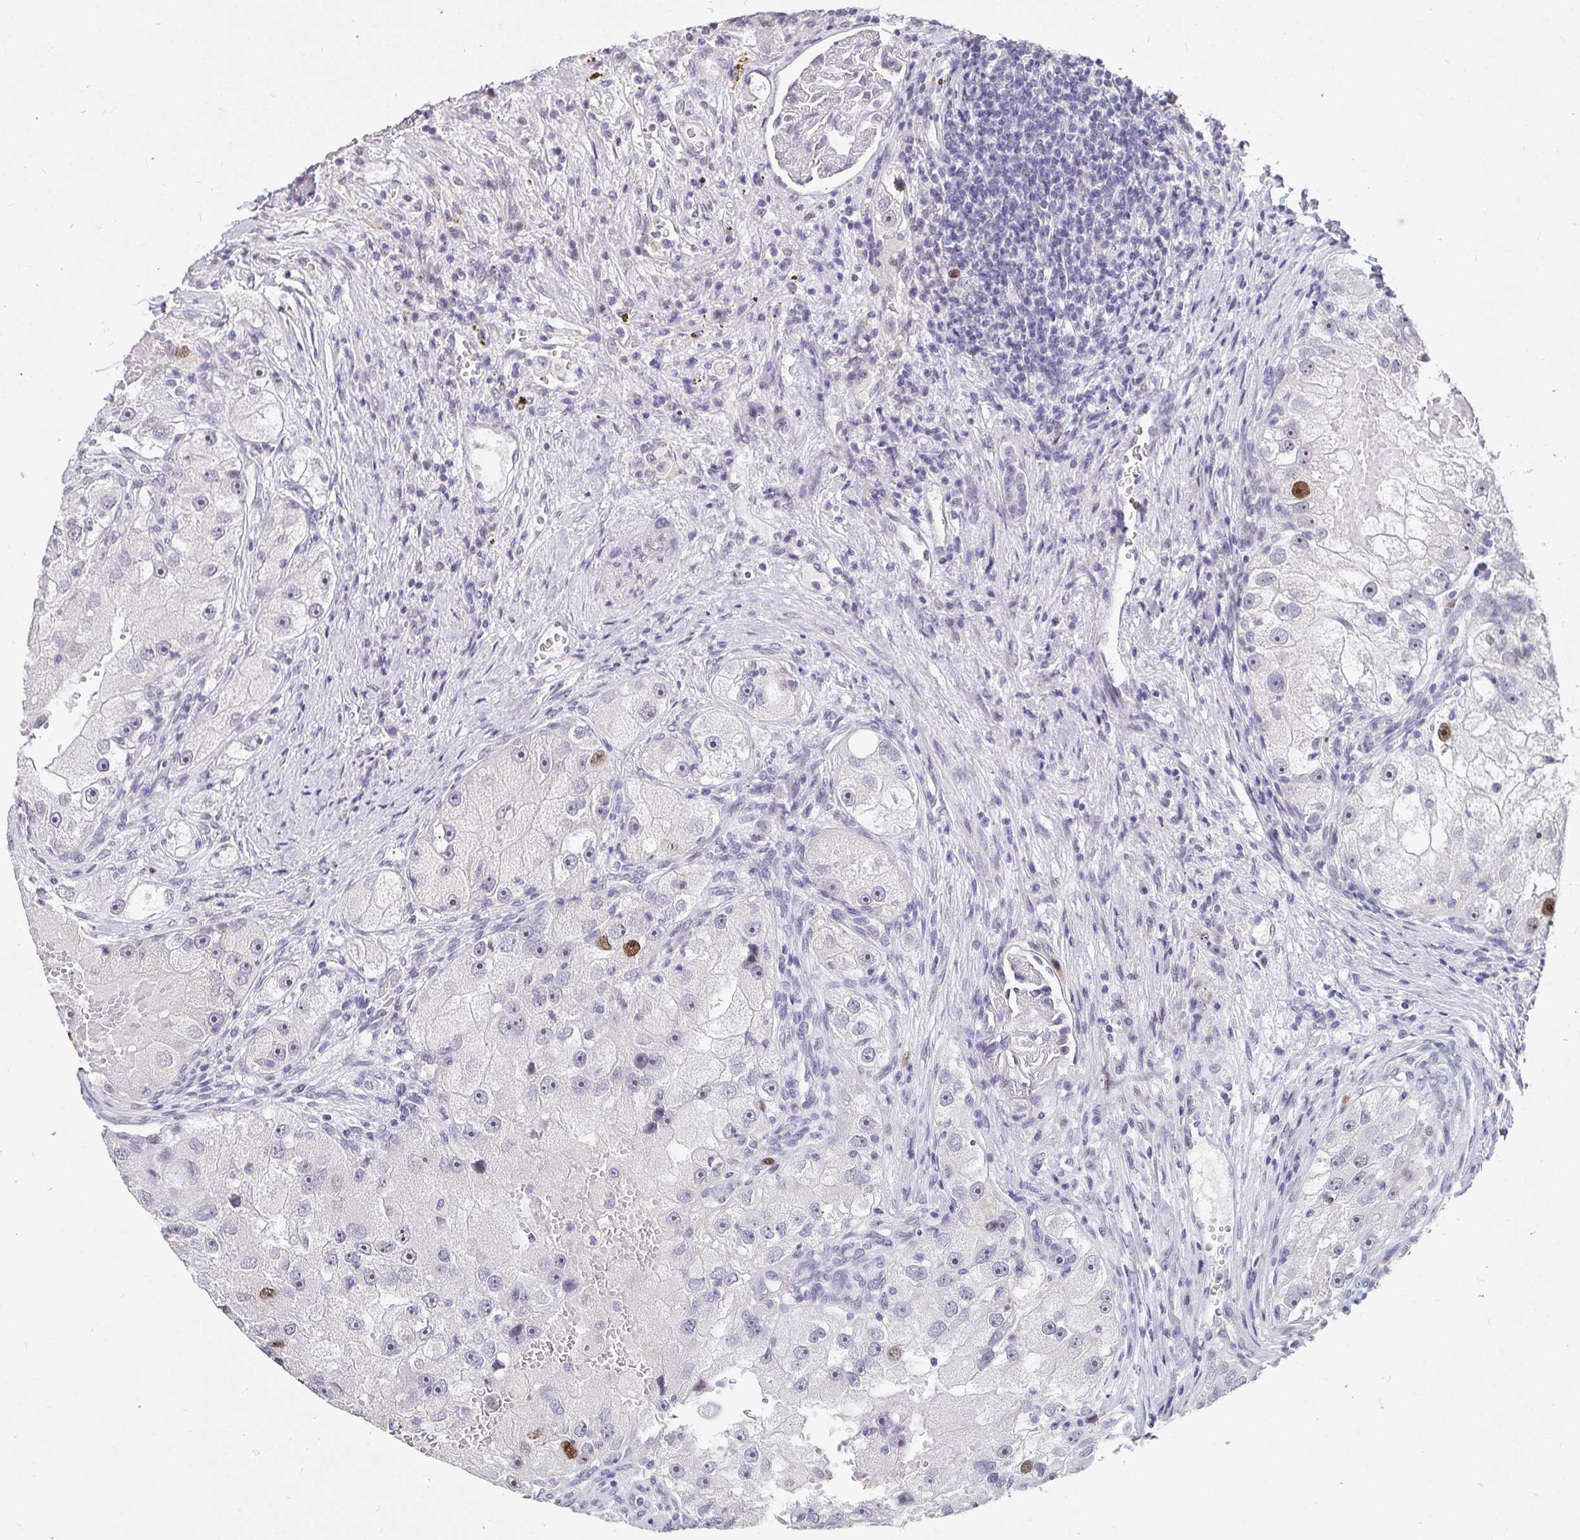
{"staining": {"intensity": "moderate", "quantity": "<25%", "location": "nuclear"}, "tissue": "renal cancer", "cell_type": "Tumor cells", "image_type": "cancer", "snomed": [{"axis": "morphology", "description": "Adenocarcinoma, NOS"}, {"axis": "topography", "description": "Kidney"}], "caption": "This image reveals immunohistochemistry staining of human renal cancer (adenocarcinoma), with low moderate nuclear positivity in approximately <25% of tumor cells.", "gene": "ANLN", "patient": {"sex": "male", "age": 63}}